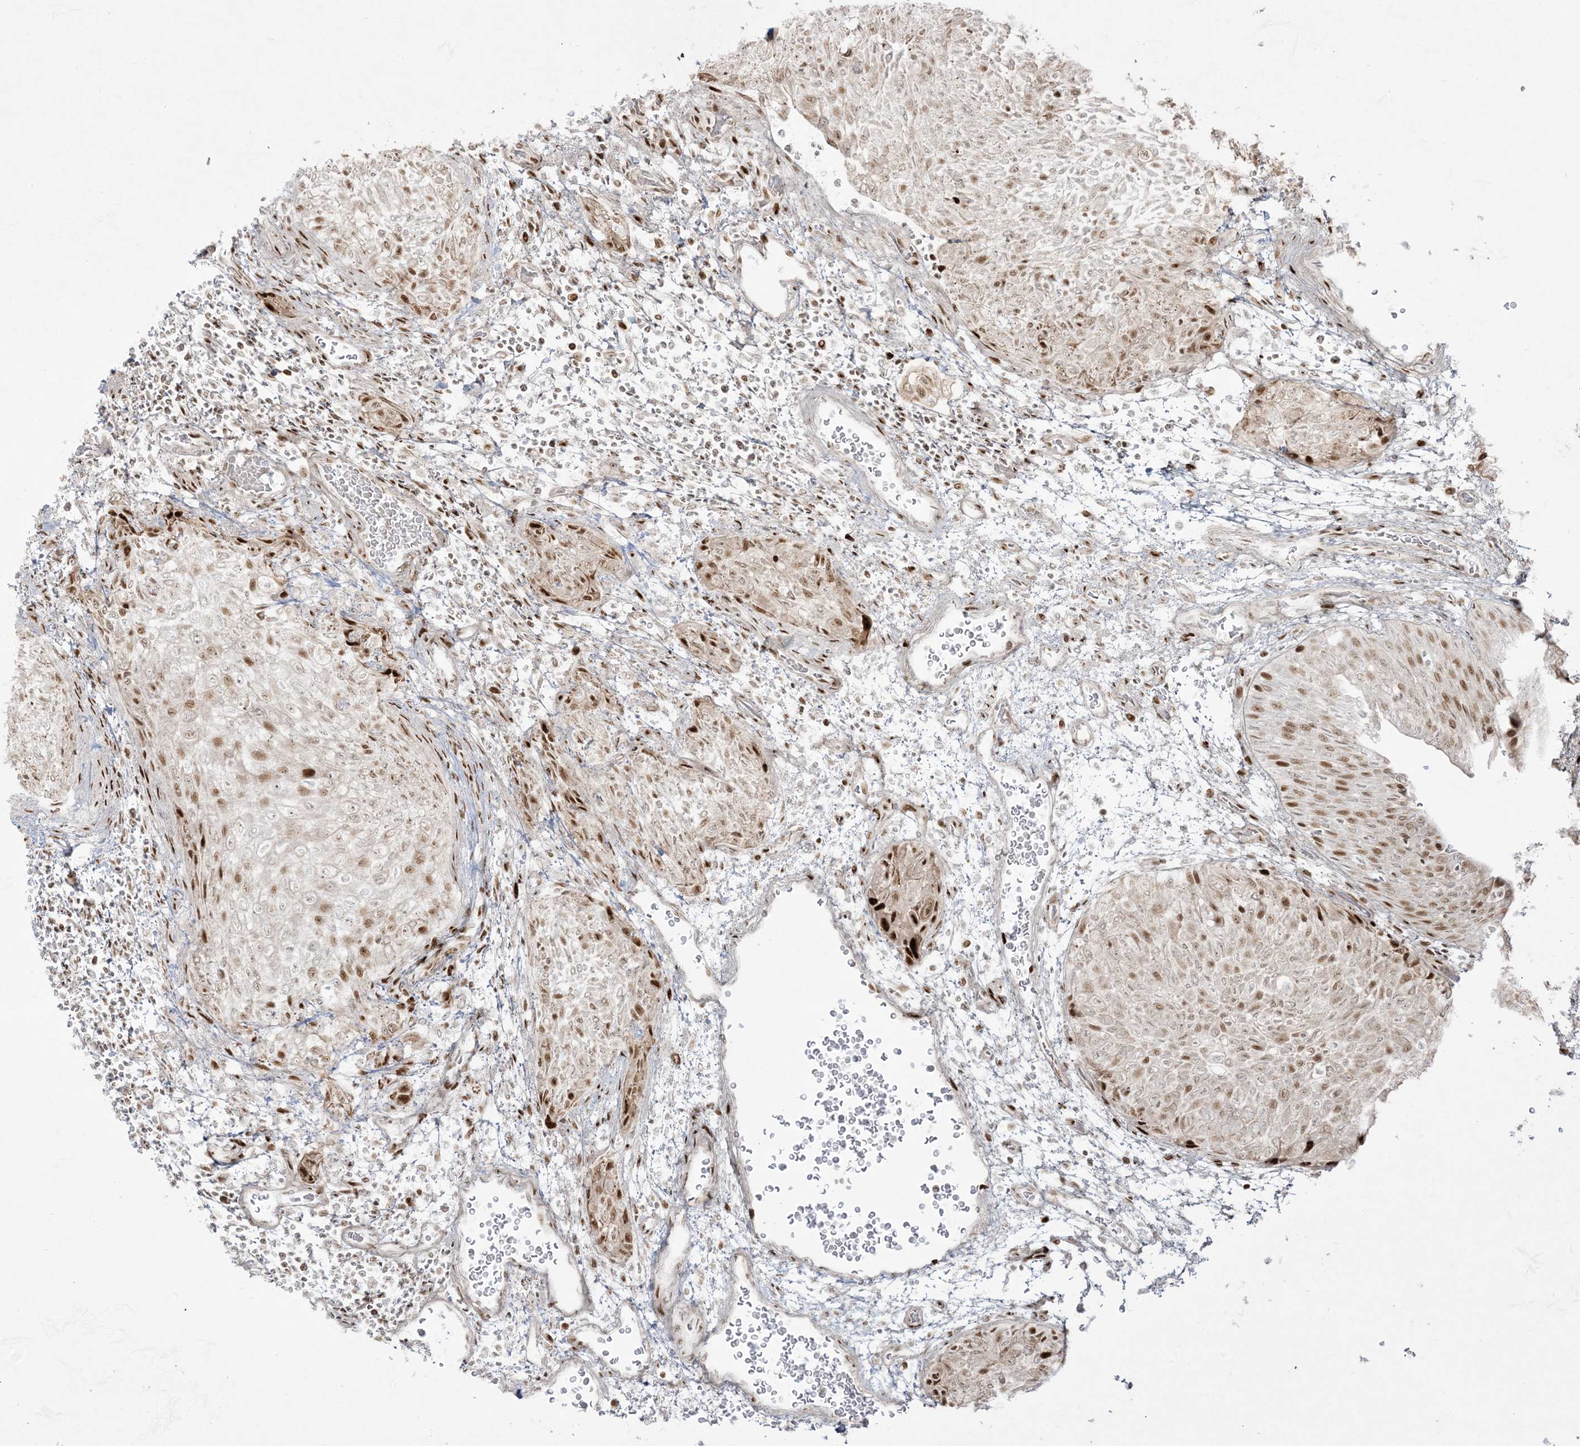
{"staining": {"intensity": "strong", "quantity": "<25%", "location": "nuclear"}, "tissue": "urothelial cancer", "cell_type": "Tumor cells", "image_type": "cancer", "snomed": [{"axis": "morphology", "description": "Urothelial carcinoma, High grade"}, {"axis": "topography", "description": "Urinary bladder"}], "caption": "Immunohistochemical staining of urothelial cancer reveals medium levels of strong nuclear protein staining in approximately <25% of tumor cells. (Brightfield microscopy of DAB IHC at high magnification).", "gene": "RBM10", "patient": {"sex": "male", "age": 35}}